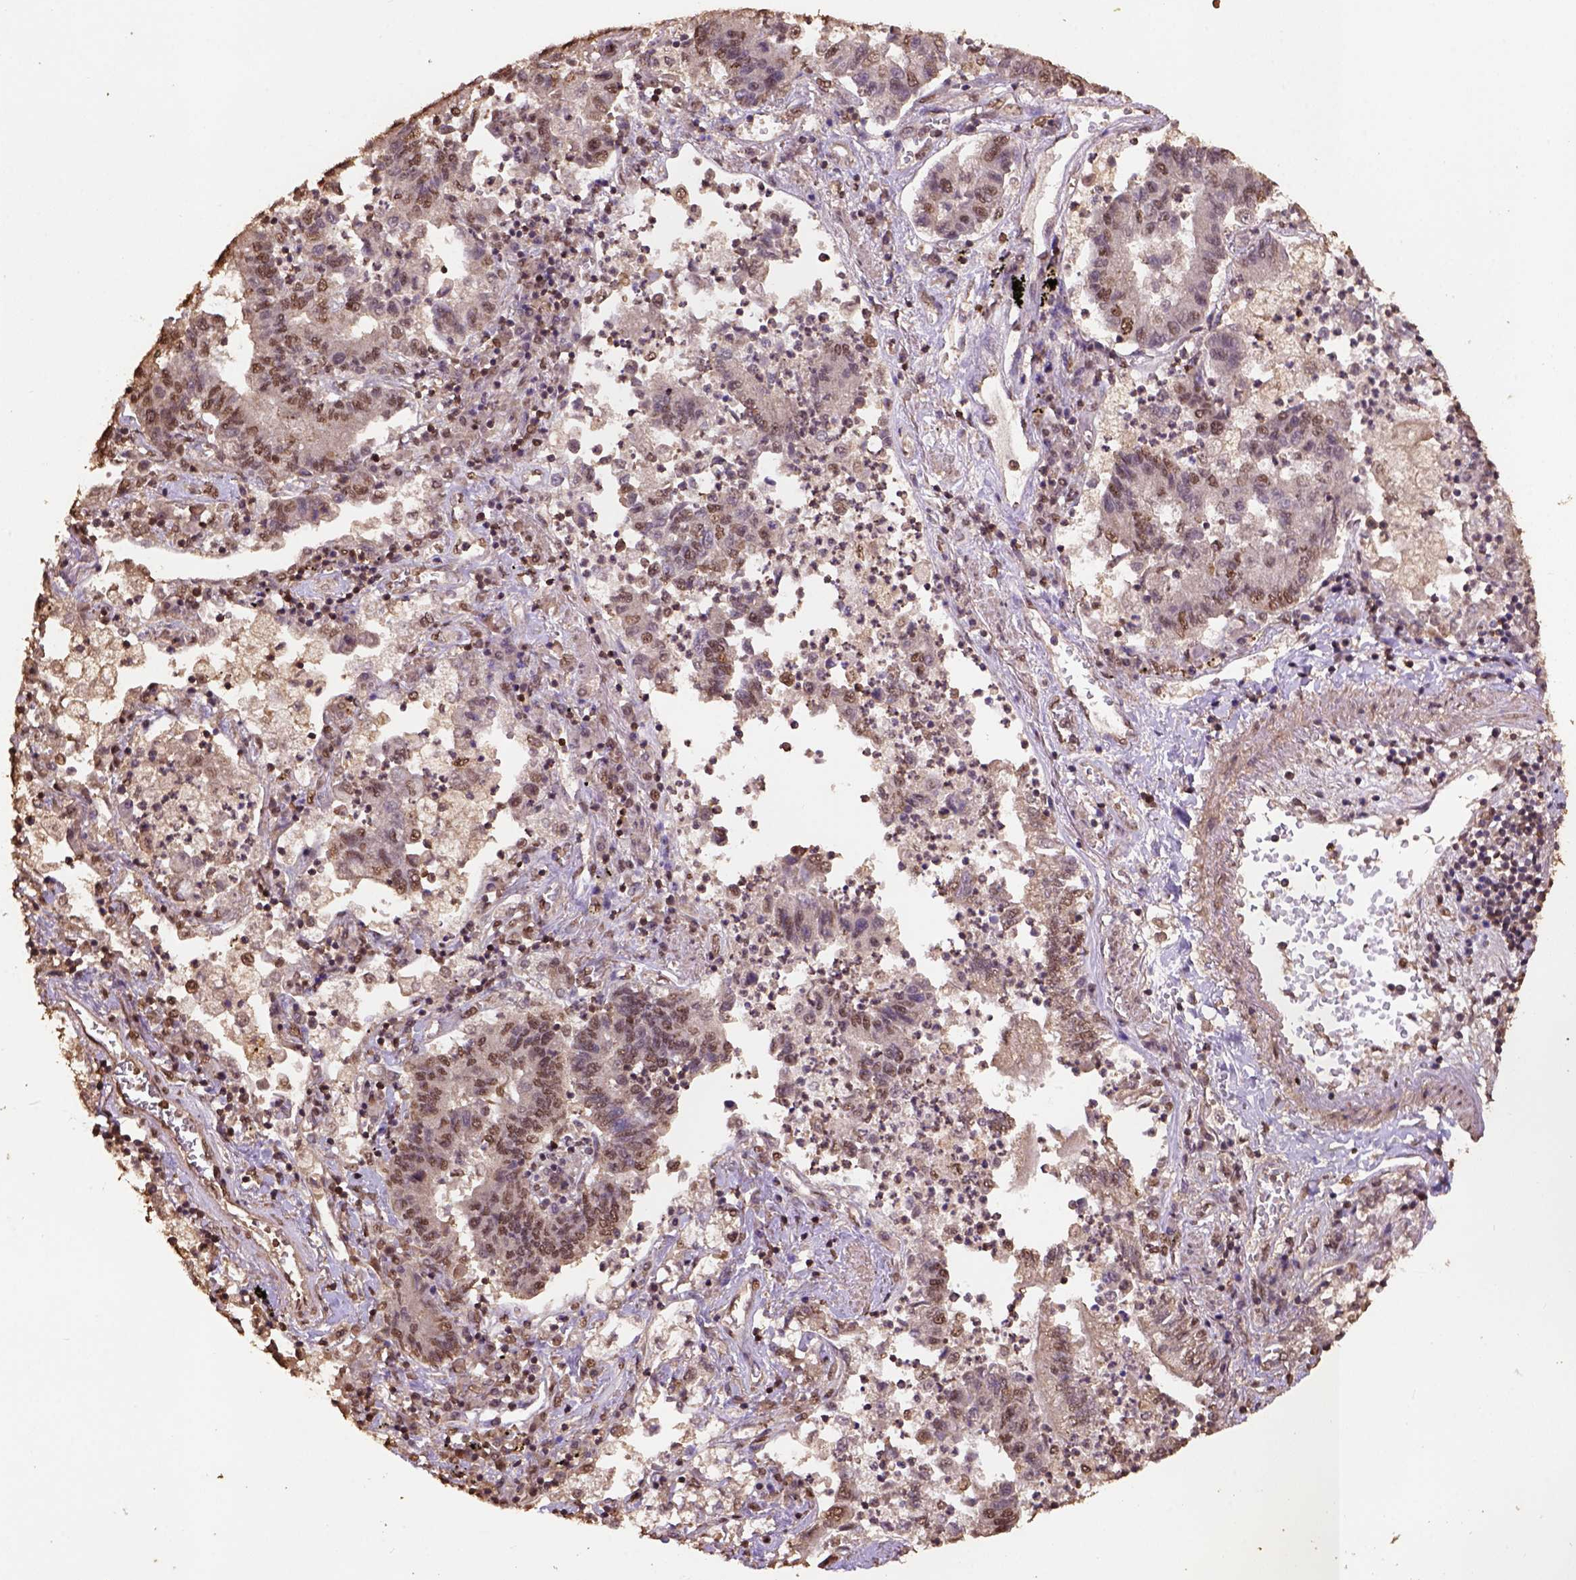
{"staining": {"intensity": "moderate", "quantity": "25%-75%", "location": "nuclear"}, "tissue": "lung cancer", "cell_type": "Tumor cells", "image_type": "cancer", "snomed": [{"axis": "morphology", "description": "Adenocarcinoma, NOS"}, {"axis": "topography", "description": "Lung"}], "caption": "The histopathology image exhibits immunohistochemical staining of adenocarcinoma (lung). There is moderate nuclear positivity is appreciated in about 25%-75% of tumor cells.", "gene": "CSTF2T", "patient": {"sex": "female", "age": 57}}